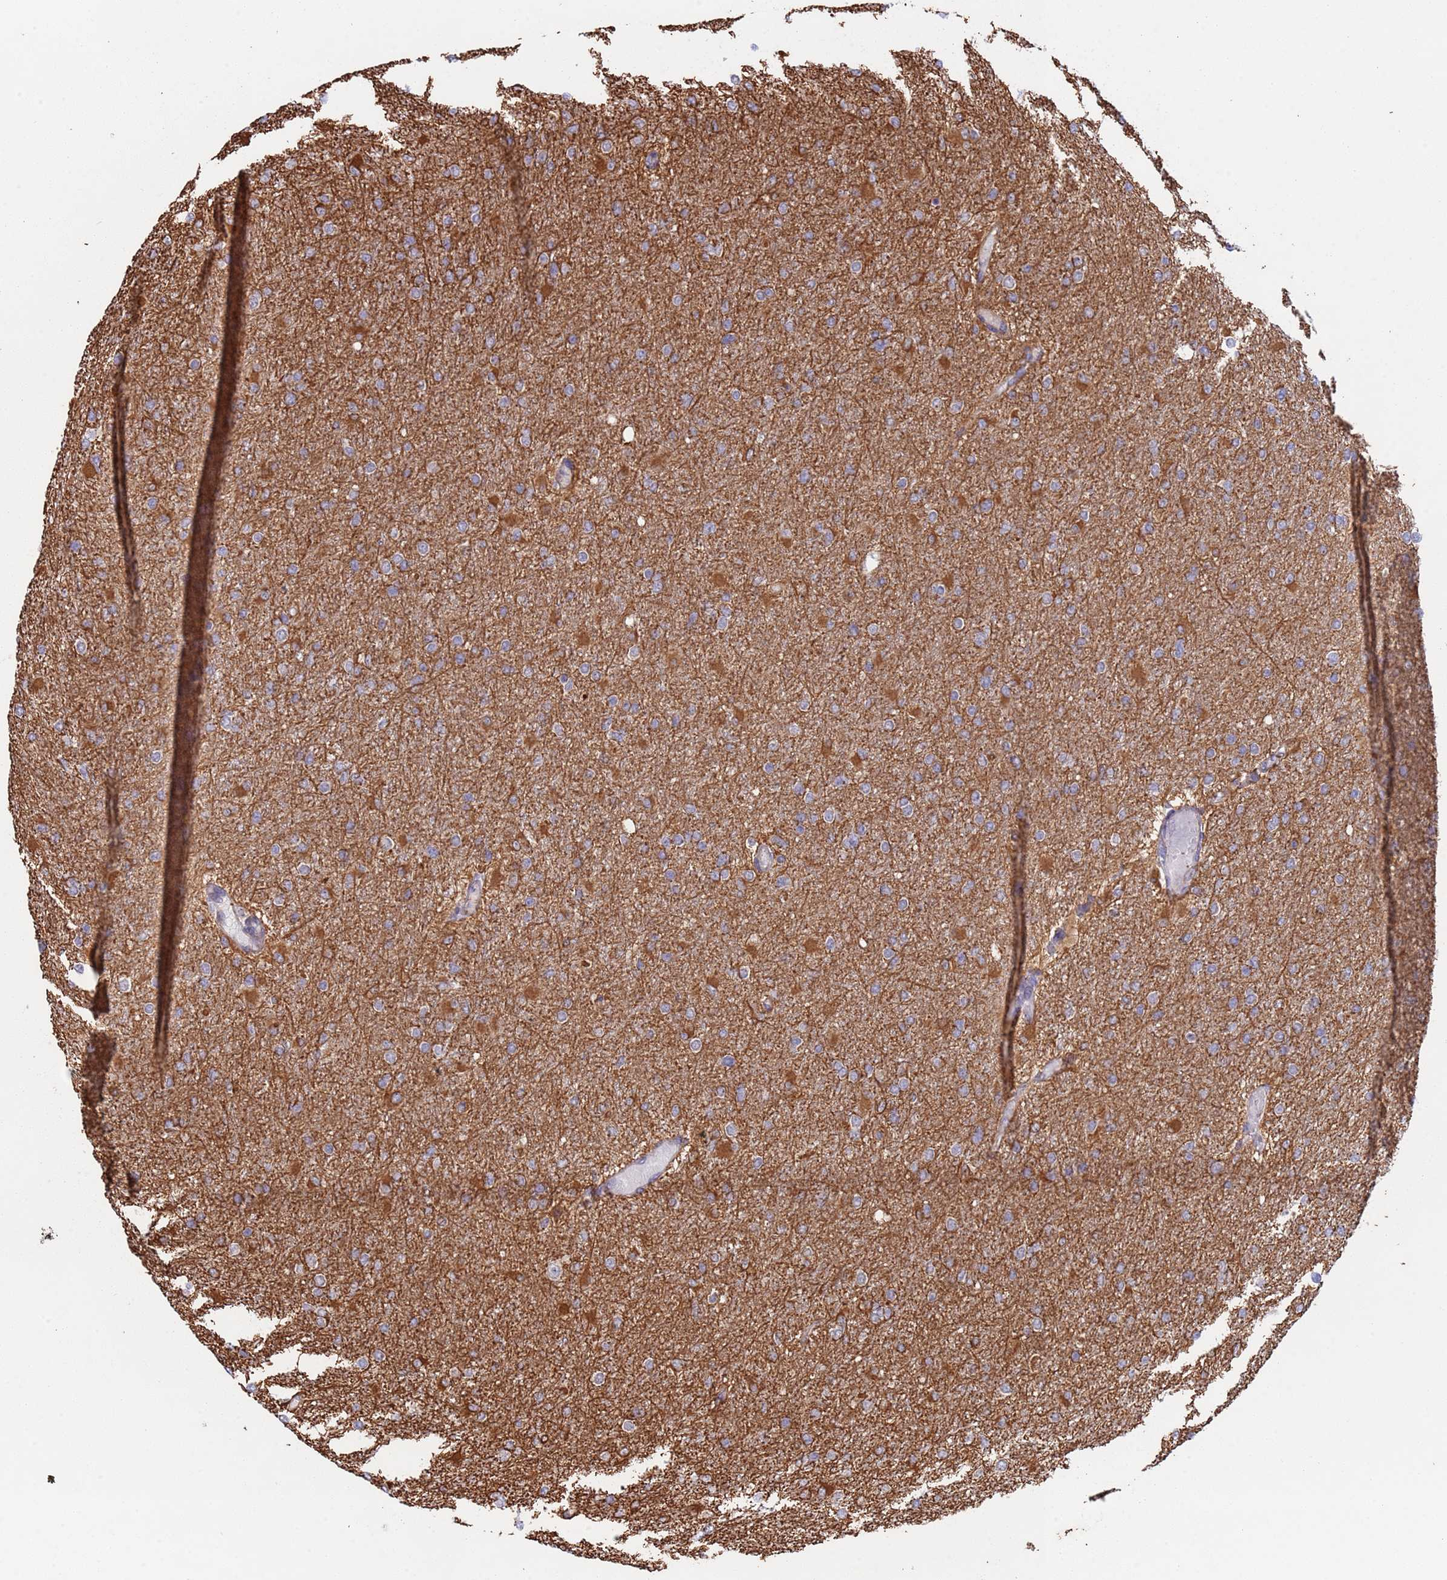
{"staining": {"intensity": "moderate", "quantity": "<25%", "location": "cytoplasmic/membranous"}, "tissue": "glioma", "cell_type": "Tumor cells", "image_type": "cancer", "snomed": [{"axis": "morphology", "description": "Glioma, malignant, High grade"}, {"axis": "topography", "description": "Cerebral cortex"}], "caption": "About <25% of tumor cells in human malignant high-grade glioma exhibit moderate cytoplasmic/membranous protein positivity as visualized by brown immunohistochemical staining.", "gene": "NUDT12", "patient": {"sex": "female", "age": 36}}